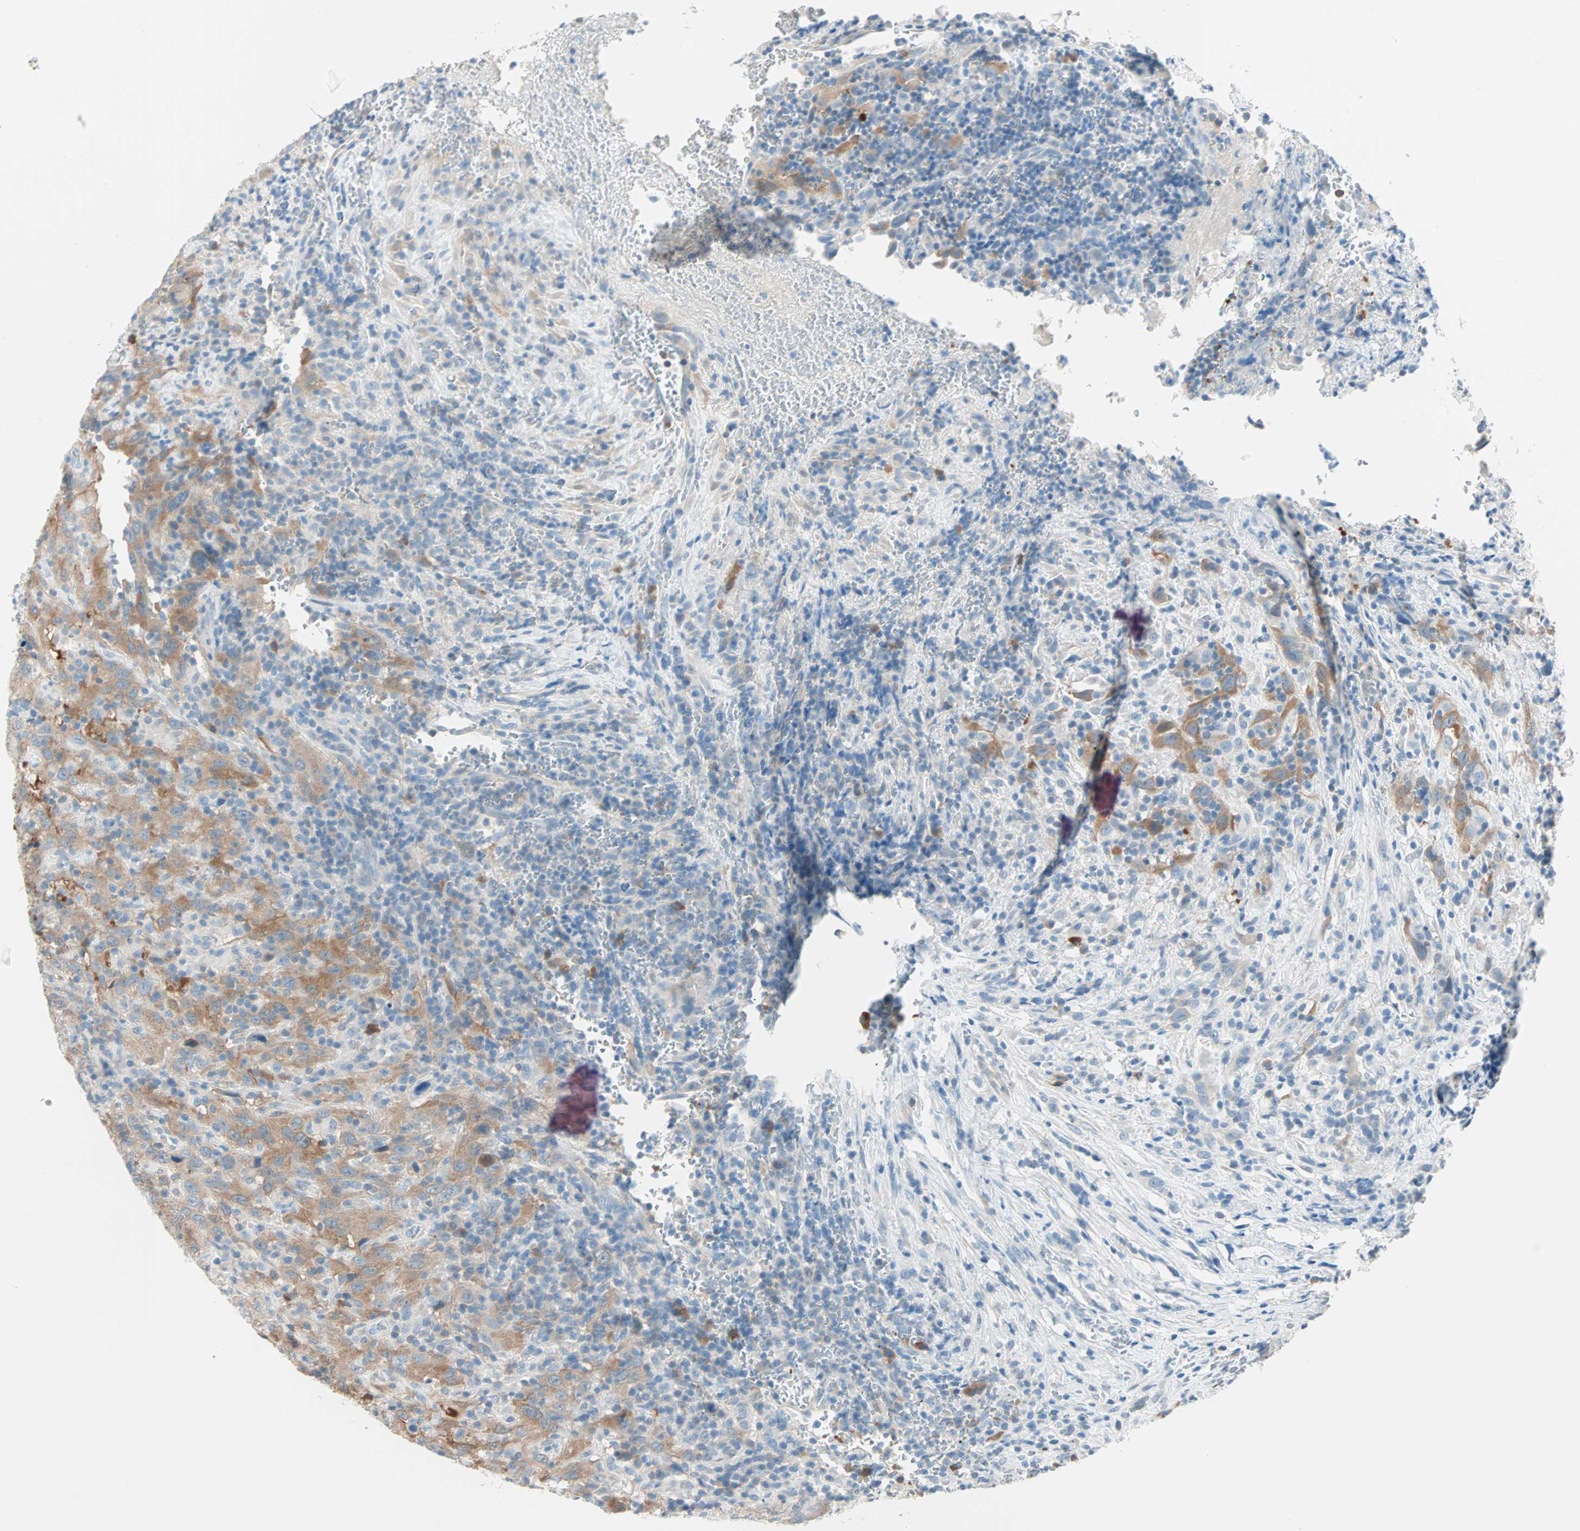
{"staining": {"intensity": "moderate", "quantity": ">75%", "location": "cytoplasmic/membranous"}, "tissue": "urothelial cancer", "cell_type": "Tumor cells", "image_type": "cancer", "snomed": [{"axis": "morphology", "description": "Urothelial carcinoma, High grade"}, {"axis": "topography", "description": "Urinary bladder"}], "caption": "Immunohistochemistry image of human urothelial cancer stained for a protein (brown), which demonstrates medium levels of moderate cytoplasmic/membranous expression in about >75% of tumor cells.", "gene": "ATF6", "patient": {"sex": "male", "age": 61}}